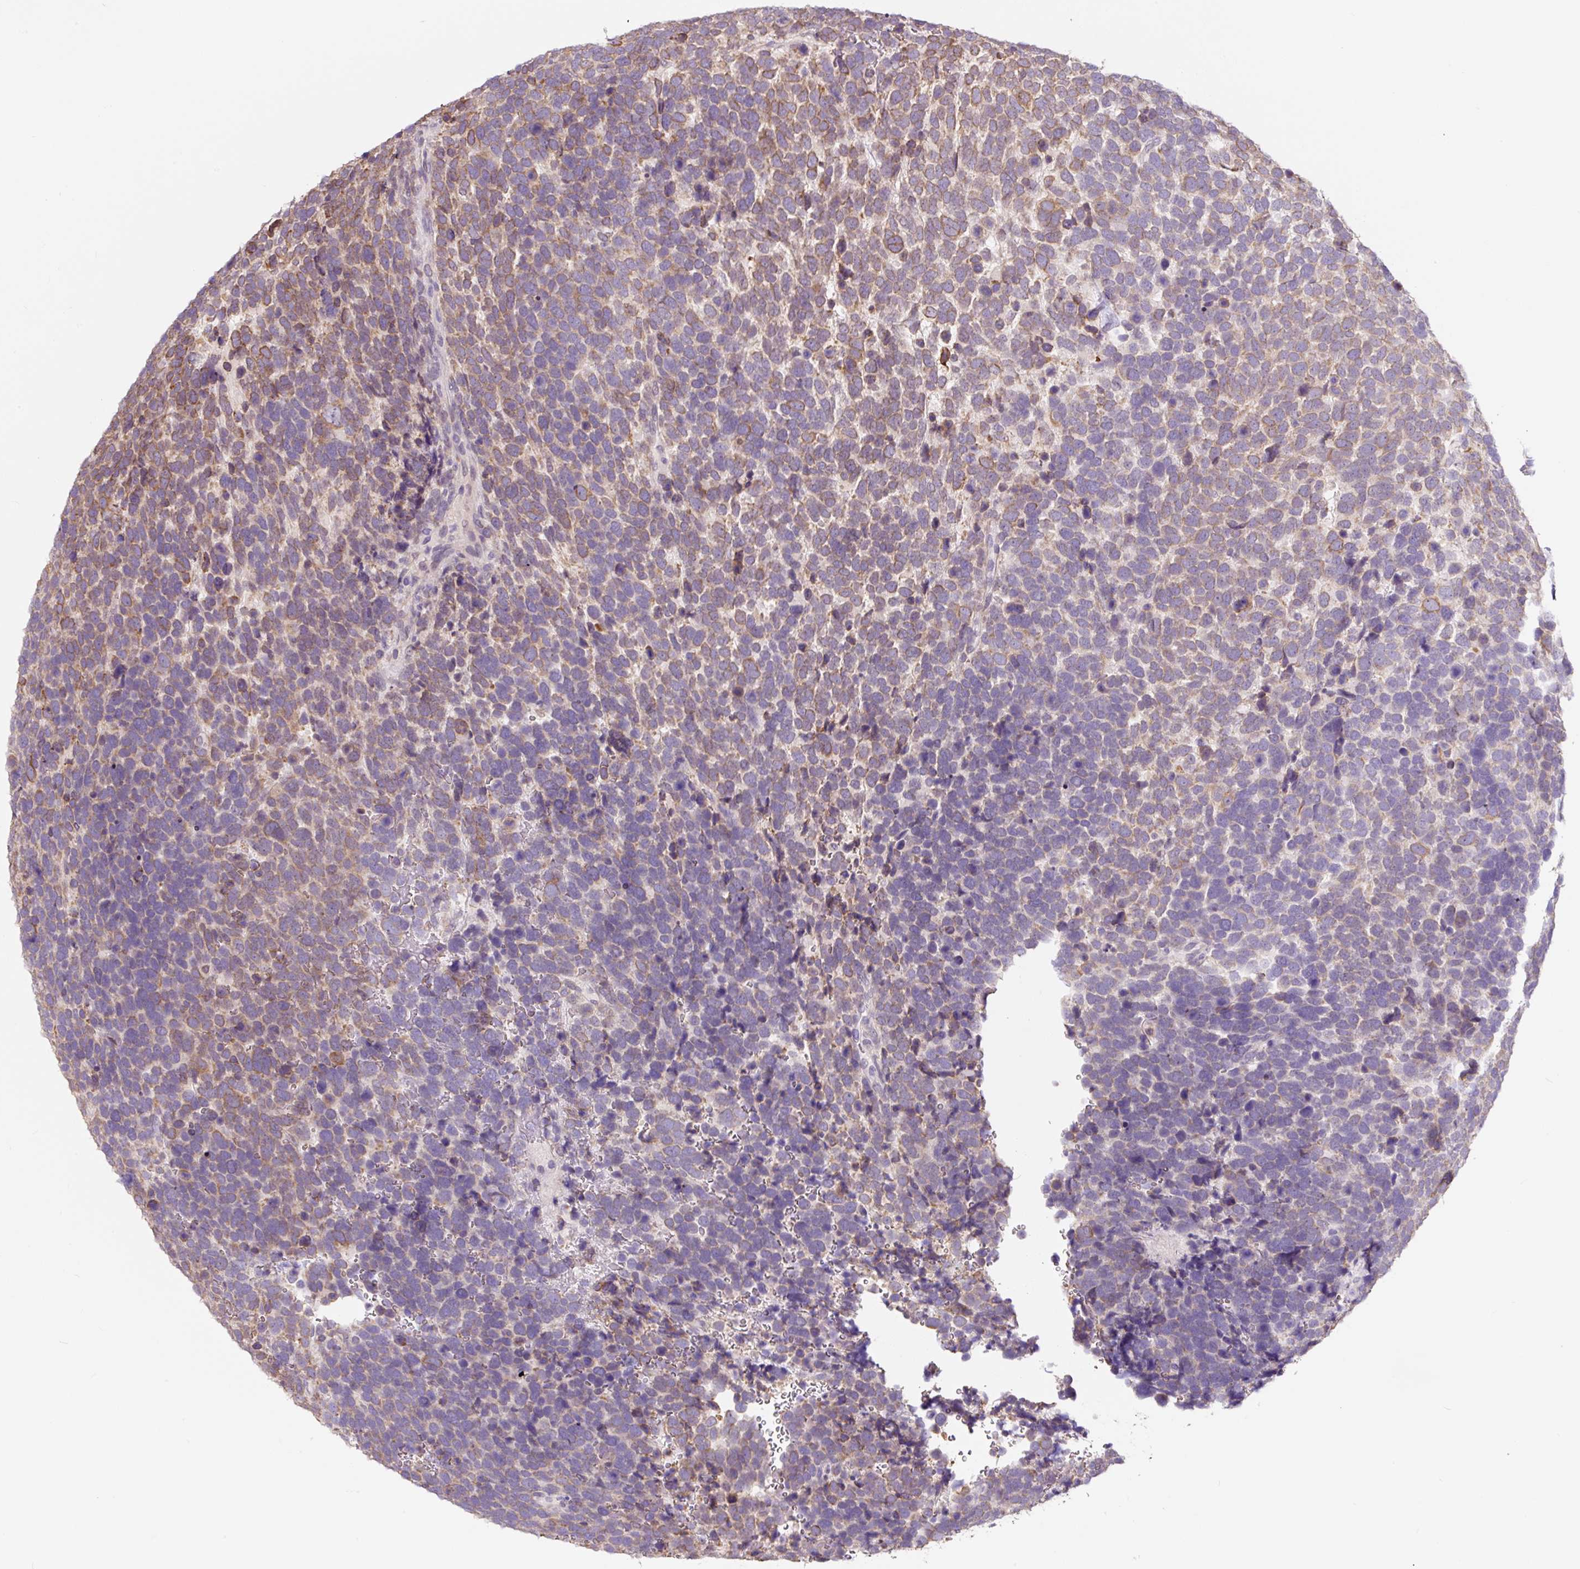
{"staining": {"intensity": "moderate", "quantity": "<25%", "location": "cytoplasmic/membranous"}, "tissue": "urothelial cancer", "cell_type": "Tumor cells", "image_type": "cancer", "snomed": [{"axis": "morphology", "description": "Urothelial carcinoma, High grade"}, {"axis": "topography", "description": "Urinary bladder"}], "caption": "Protein staining displays moderate cytoplasmic/membranous expression in approximately <25% of tumor cells in urothelial cancer. (DAB (3,3'-diaminobenzidine) IHC with brightfield microscopy, high magnification).", "gene": "ASRGL1", "patient": {"sex": "female", "age": 82}}